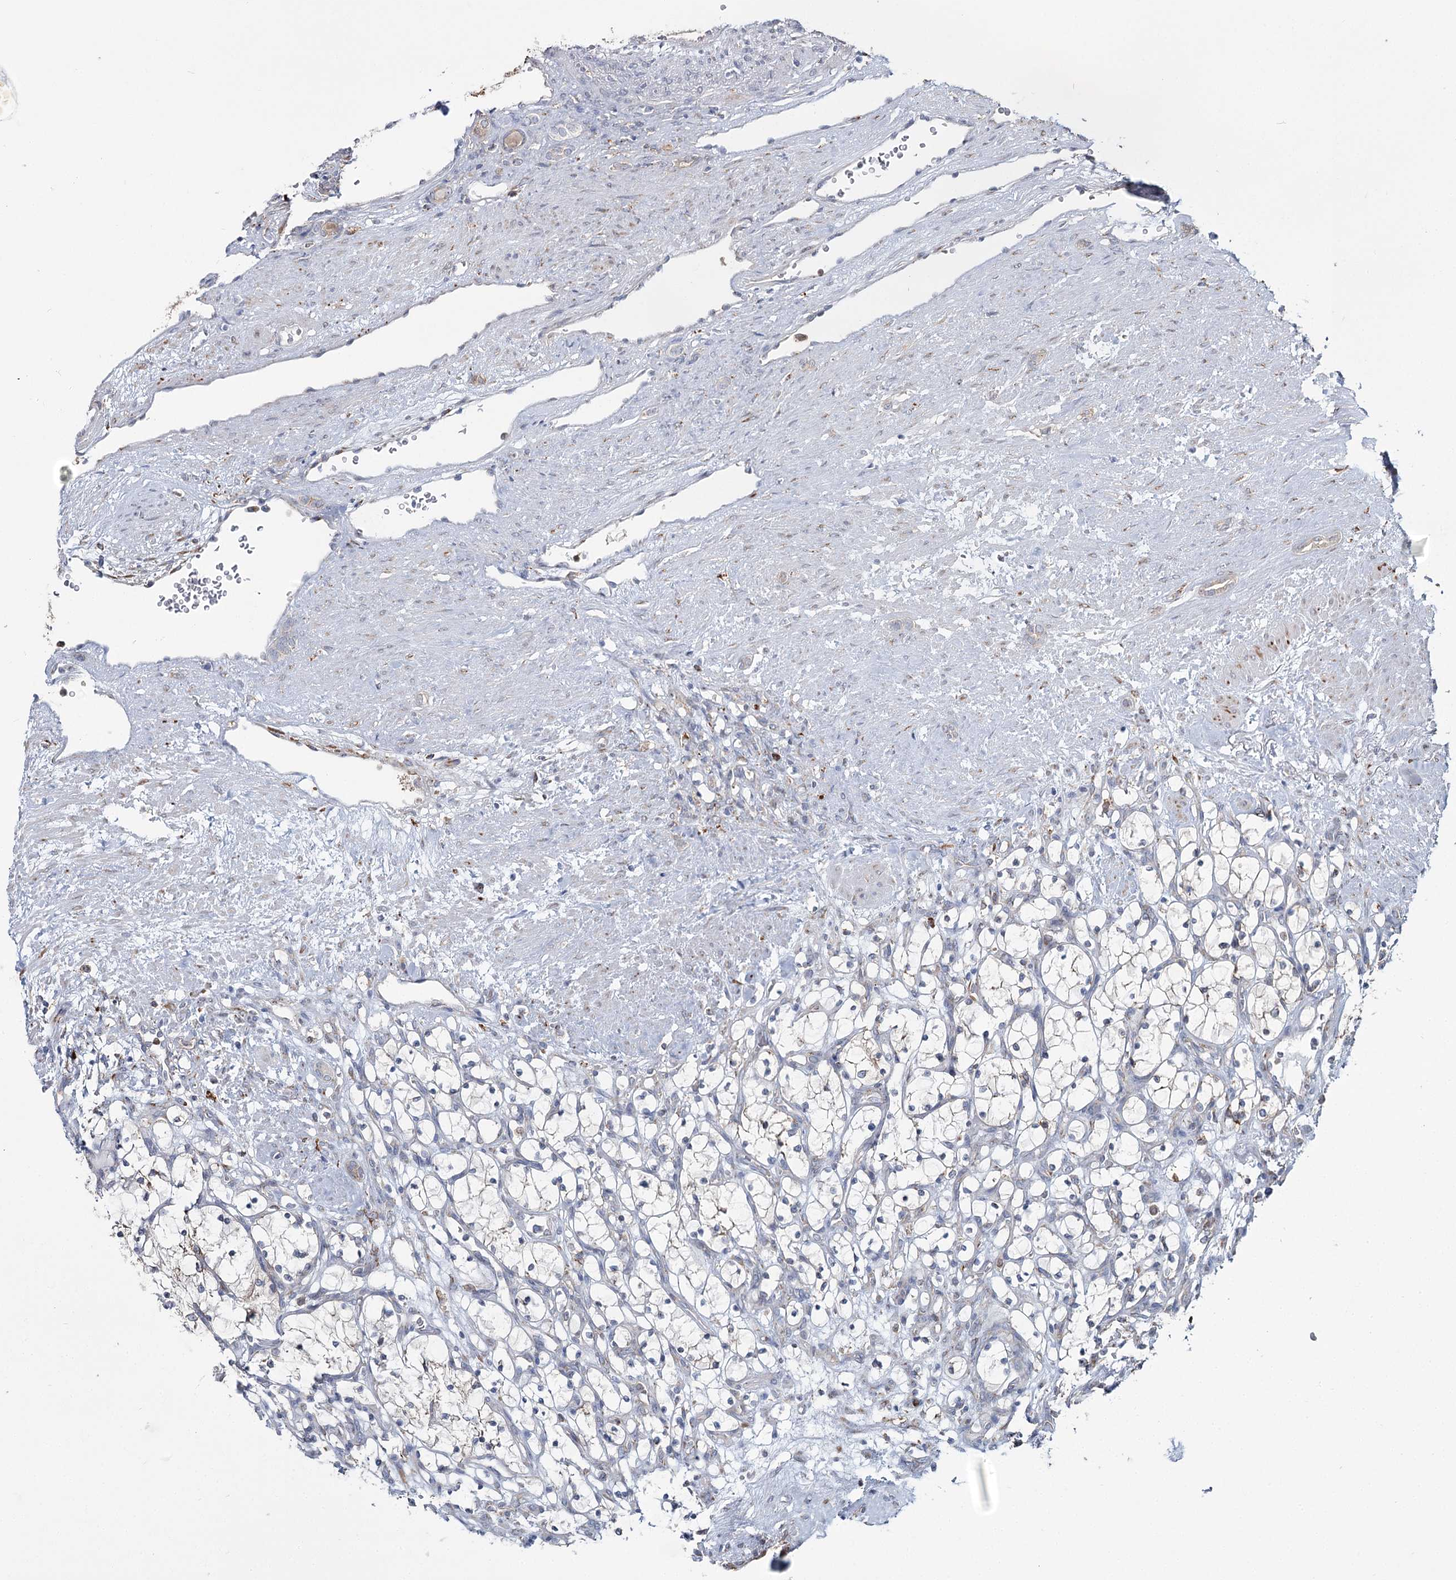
{"staining": {"intensity": "negative", "quantity": "none", "location": "none"}, "tissue": "renal cancer", "cell_type": "Tumor cells", "image_type": "cancer", "snomed": [{"axis": "morphology", "description": "Adenocarcinoma, NOS"}, {"axis": "topography", "description": "Kidney"}], "caption": "Immunohistochemistry (IHC) of renal adenocarcinoma shows no positivity in tumor cells. (DAB IHC visualized using brightfield microscopy, high magnification).", "gene": "ZCCHC9", "patient": {"sex": "female", "age": 69}}